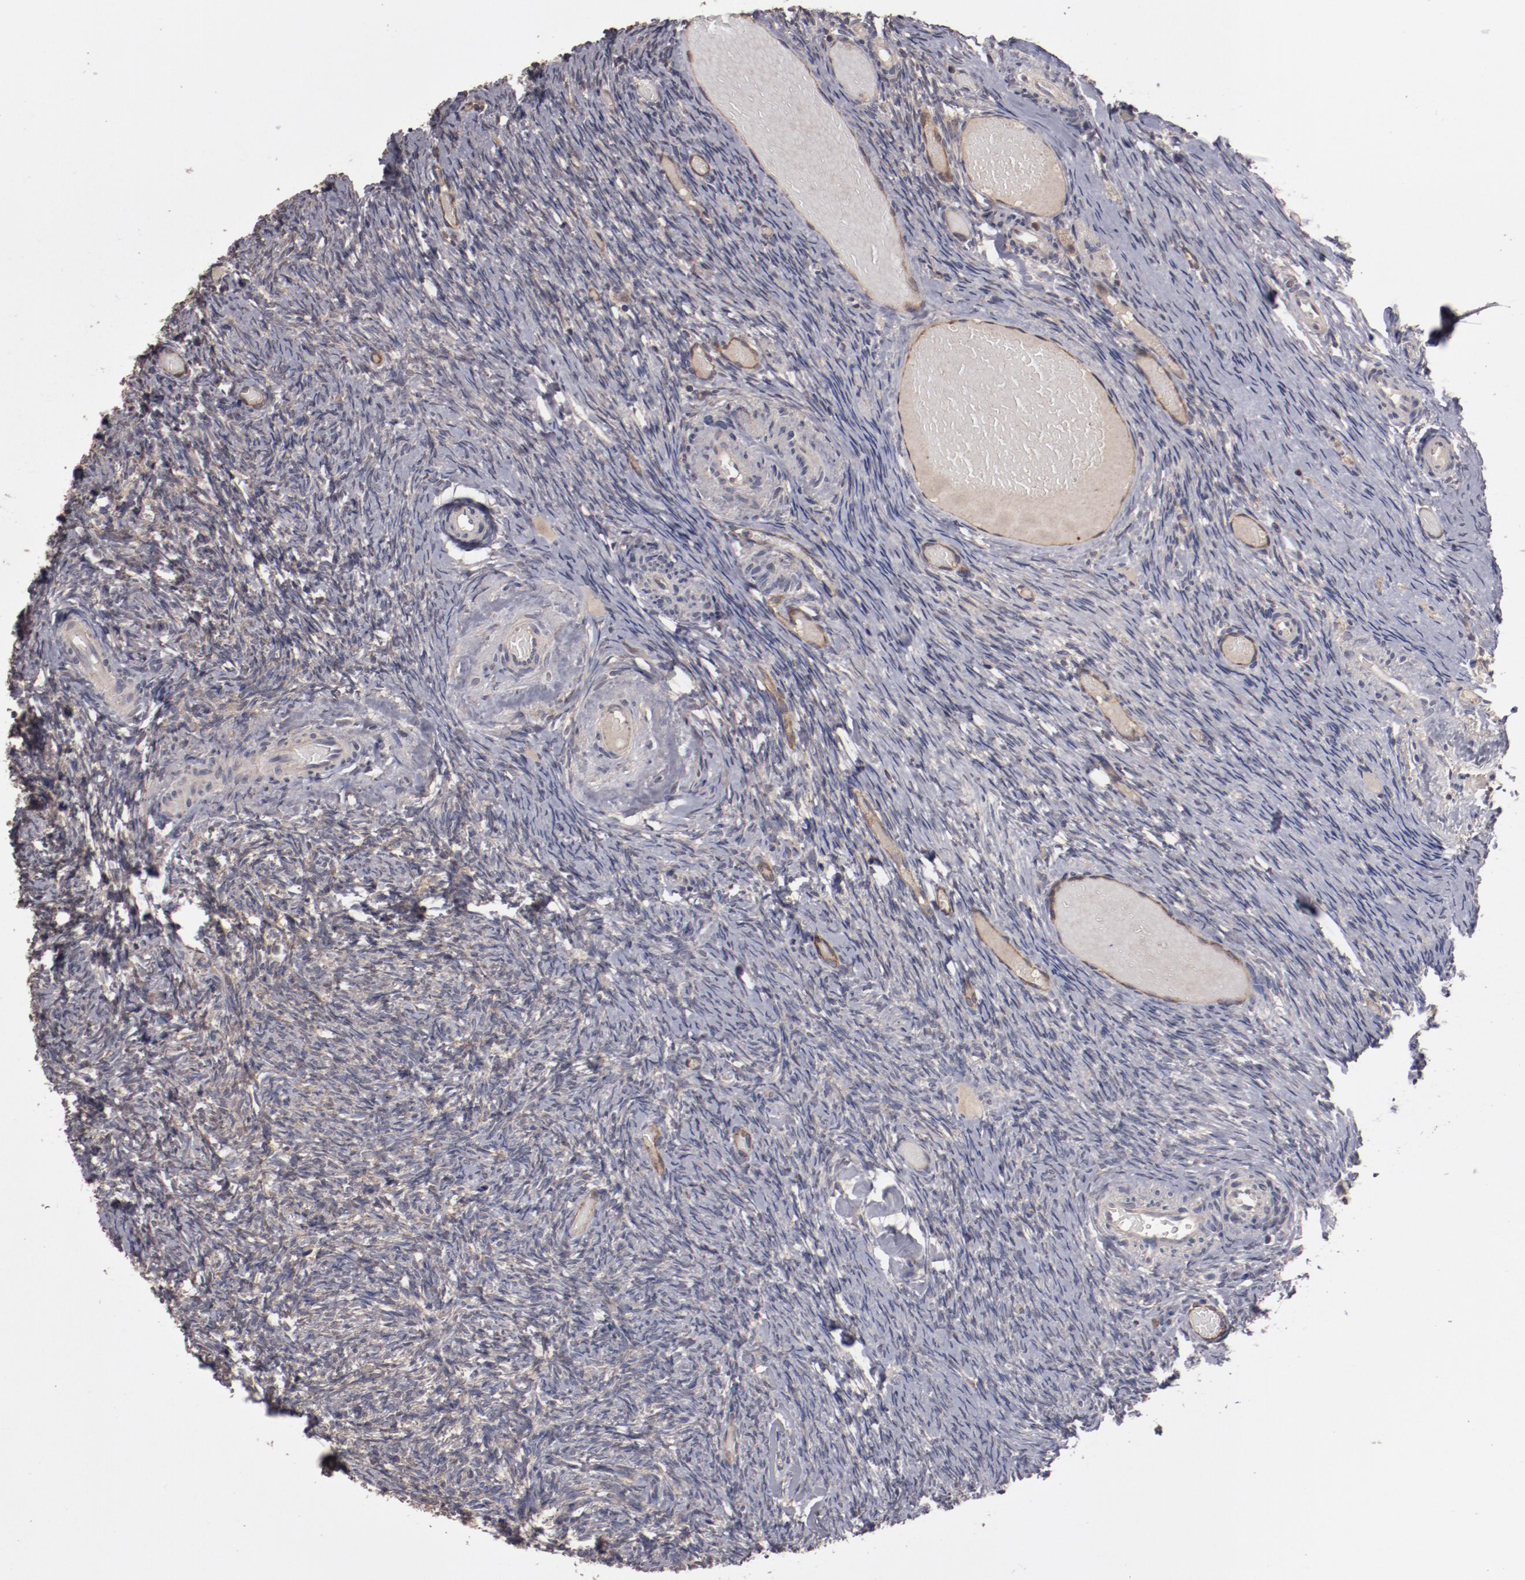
{"staining": {"intensity": "weak", "quantity": ">75%", "location": "cytoplasmic/membranous"}, "tissue": "ovary", "cell_type": "Follicle cells", "image_type": "normal", "snomed": [{"axis": "morphology", "description": "Normal tissue, NOS"}, {"axis": "topography", "description": "Ovary"}], "caption": "A micrograph of human ovary stained for a protein shows weak cytoplasmic/membranous brown staining in follicle cells. (IHC, brightfield microscopy, high magnification).", "gene": "LRRC75B", "patient": {"sex": "female", "age": 60}}